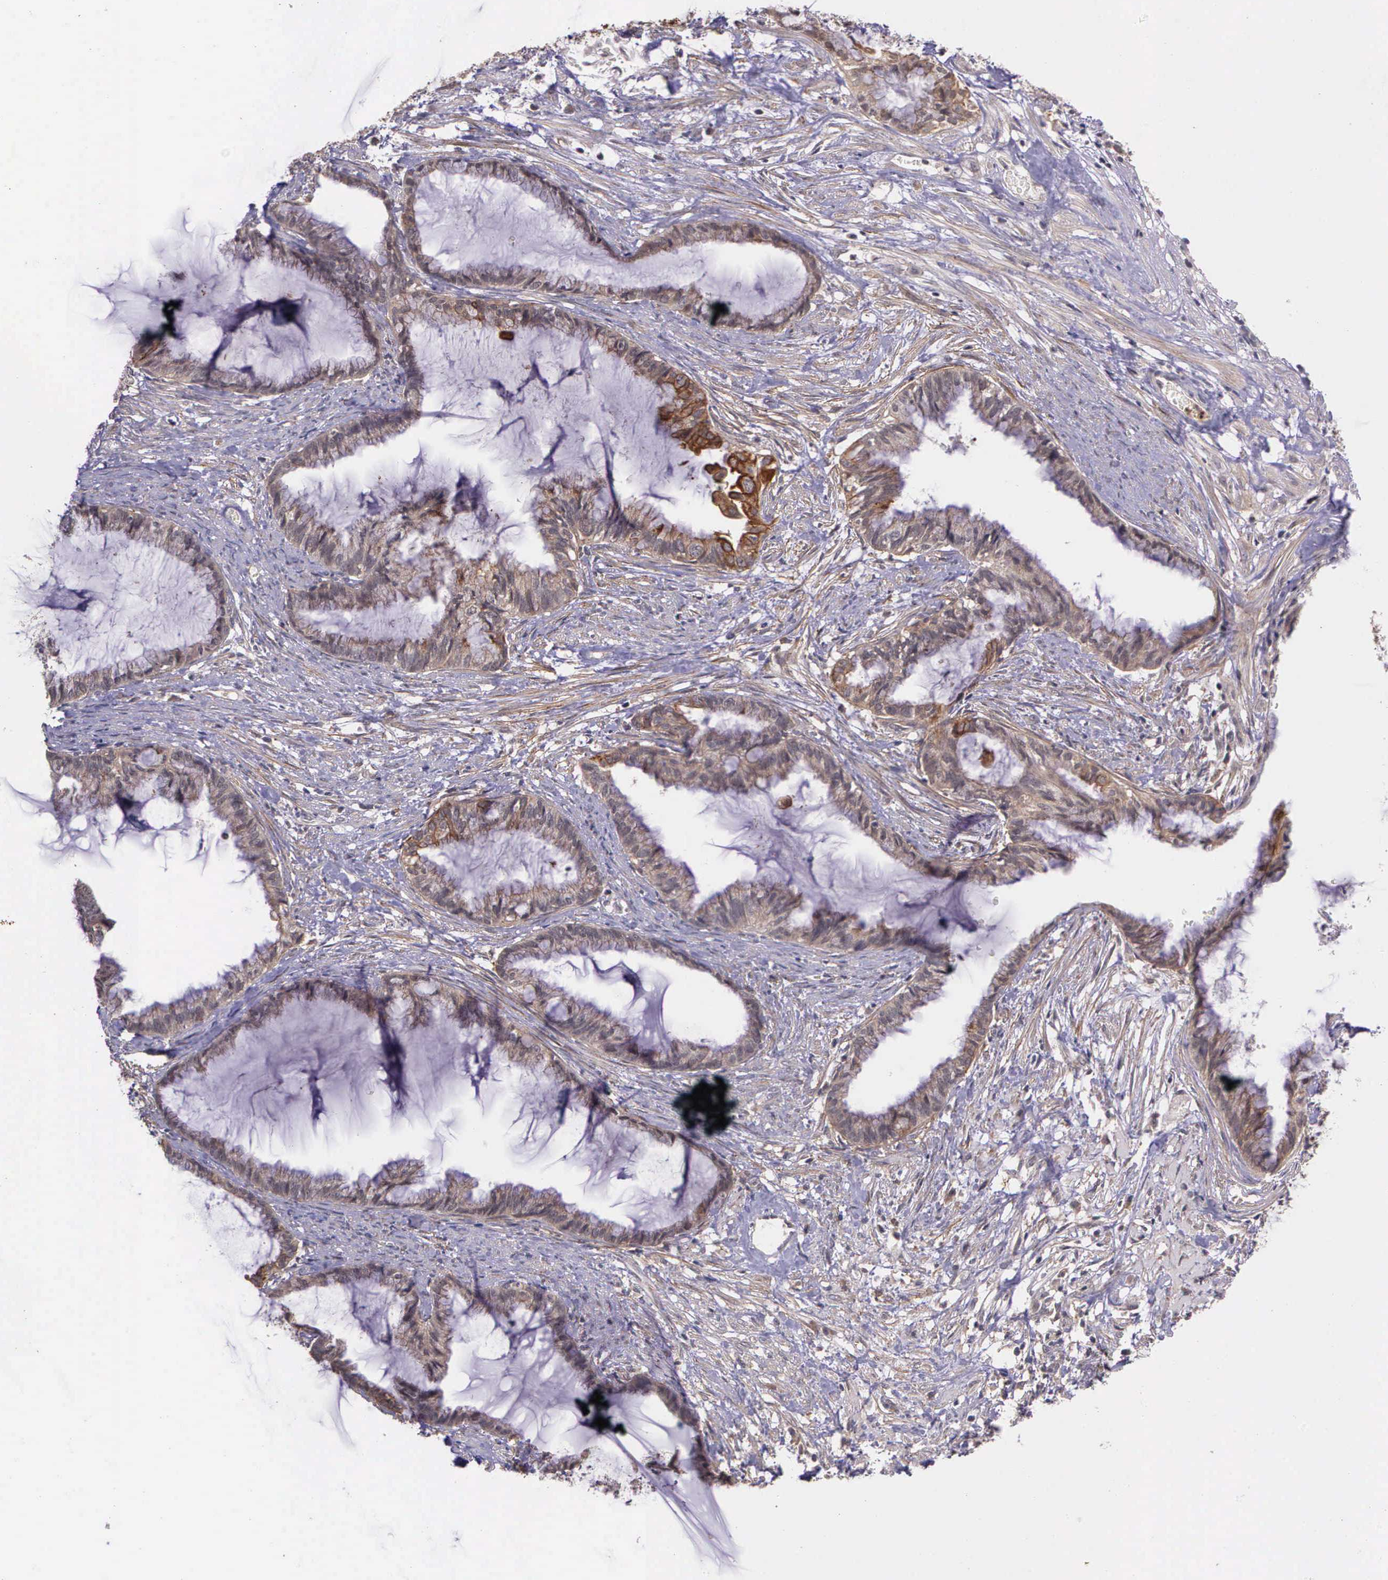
{"staining": {"intensity": "moderate", "quantity": "25%-75%", "location": "cytoplasmic/membranous"}, "tissue": "endometrial cancer", "cell_type": "Tumor cells", "image_type": "cancer", "snomed": [{"axis": "morphology", "description": "Adenocarcinoma, NOS"}, {"axis": "topography", "description": "Endometrium"}], "caption": "This is an image of IHC staining of endometrial cancer, which shows moderate positivity in the cytoplasmic/membranous of tumor cells.", "gene": "PRICKLE3", "patient": {"sex": "female", "age": 86}}